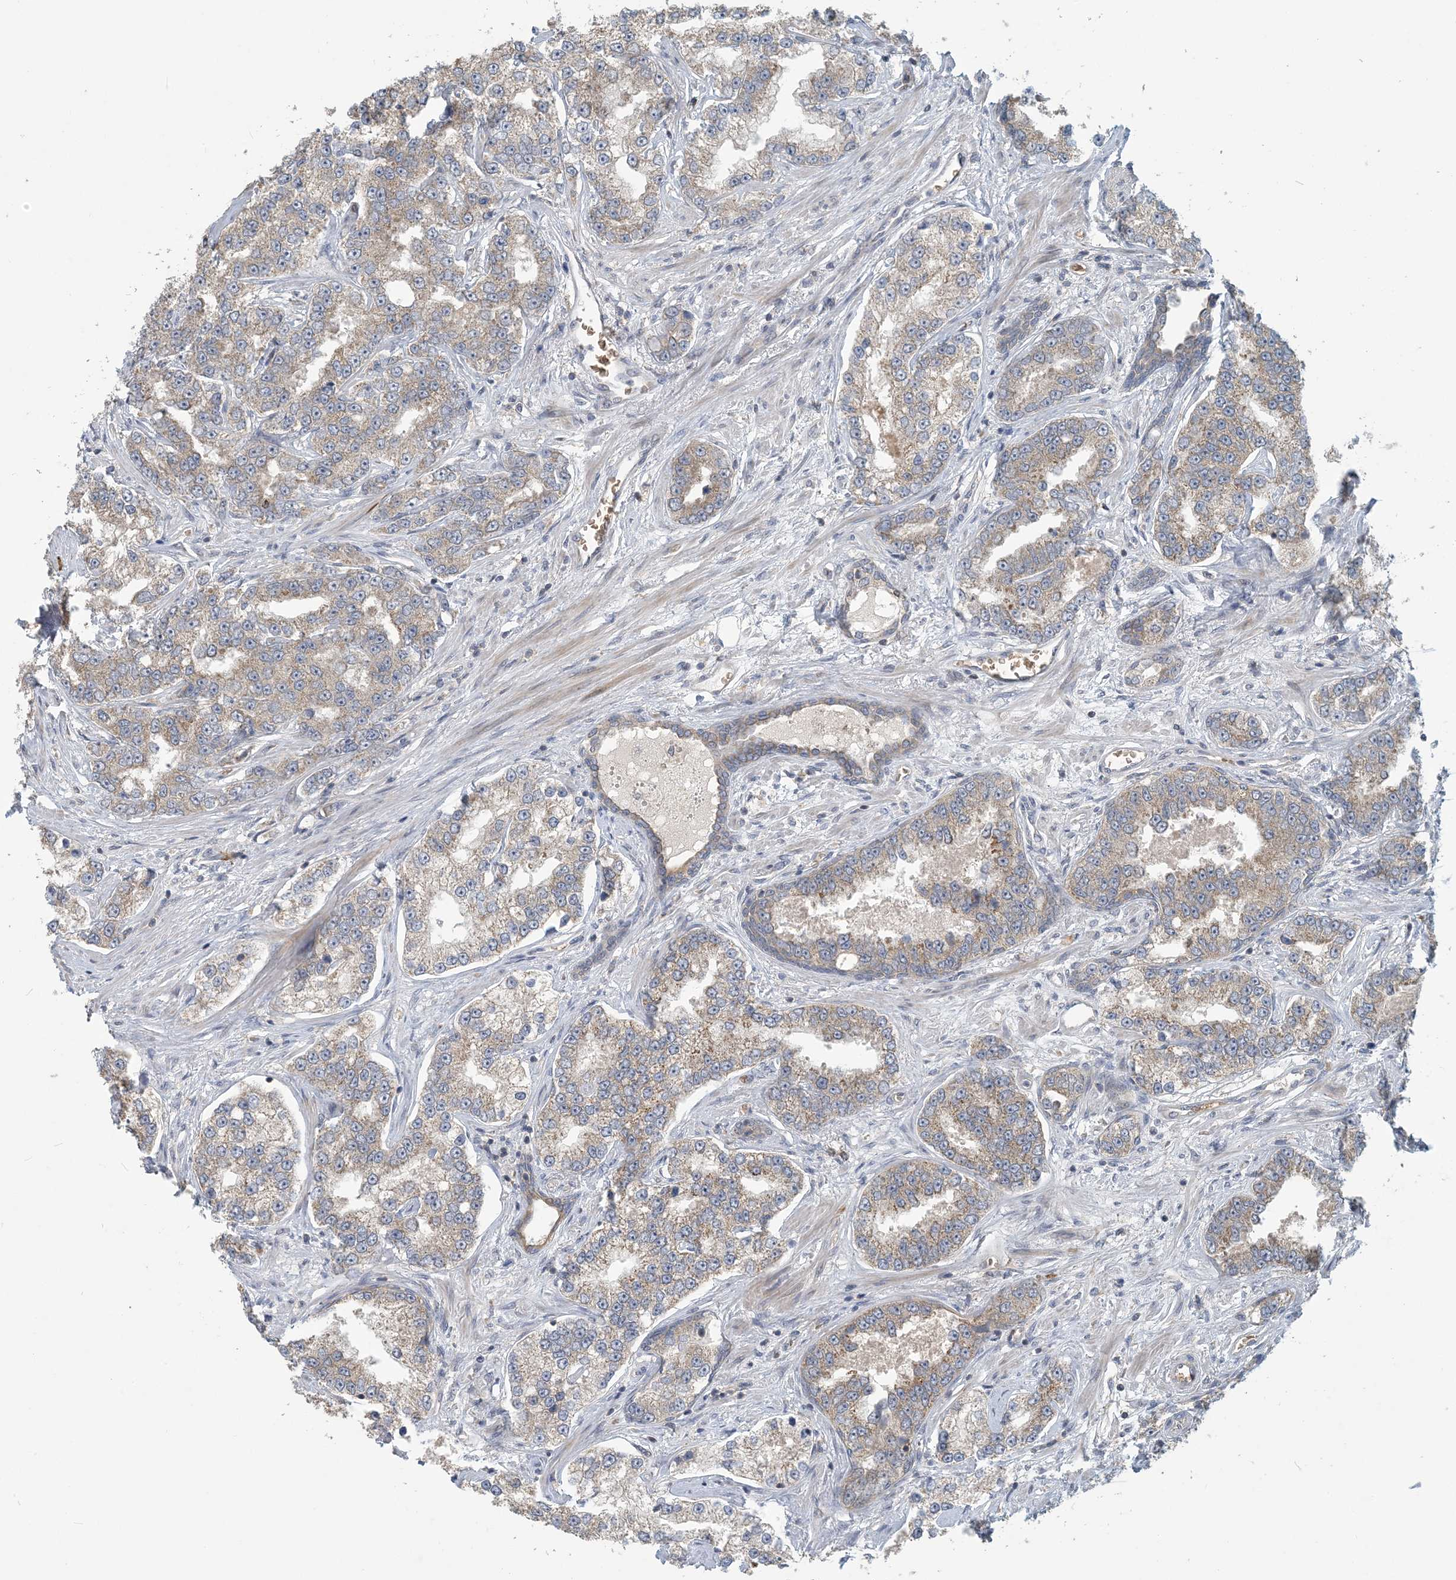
{"staining": {"intensity": "weak", "quantity": ">75%", "location": "cytoplasmic/membranous"}, "tissue": "prostate cancer", "cell_type": "Tumor cells", "image_type": "cancer", "snomed": [{"axis": "morphology", "description": "Normal tissue, NOS"}, {"axis": "morphology", "description": "Adenocarcinoma, High grade"}, {"axis": "topography", "description": "Prostate"}], "caption": "Brown immunohistochemical staining in human prostate high-grade adenocarcinoma demonstrates weak cytoplasmic/membranous expression in approximately >75% of tumor cells.", "gene": "PUSL1", "patient": {"sex": "male", "age": 83}}